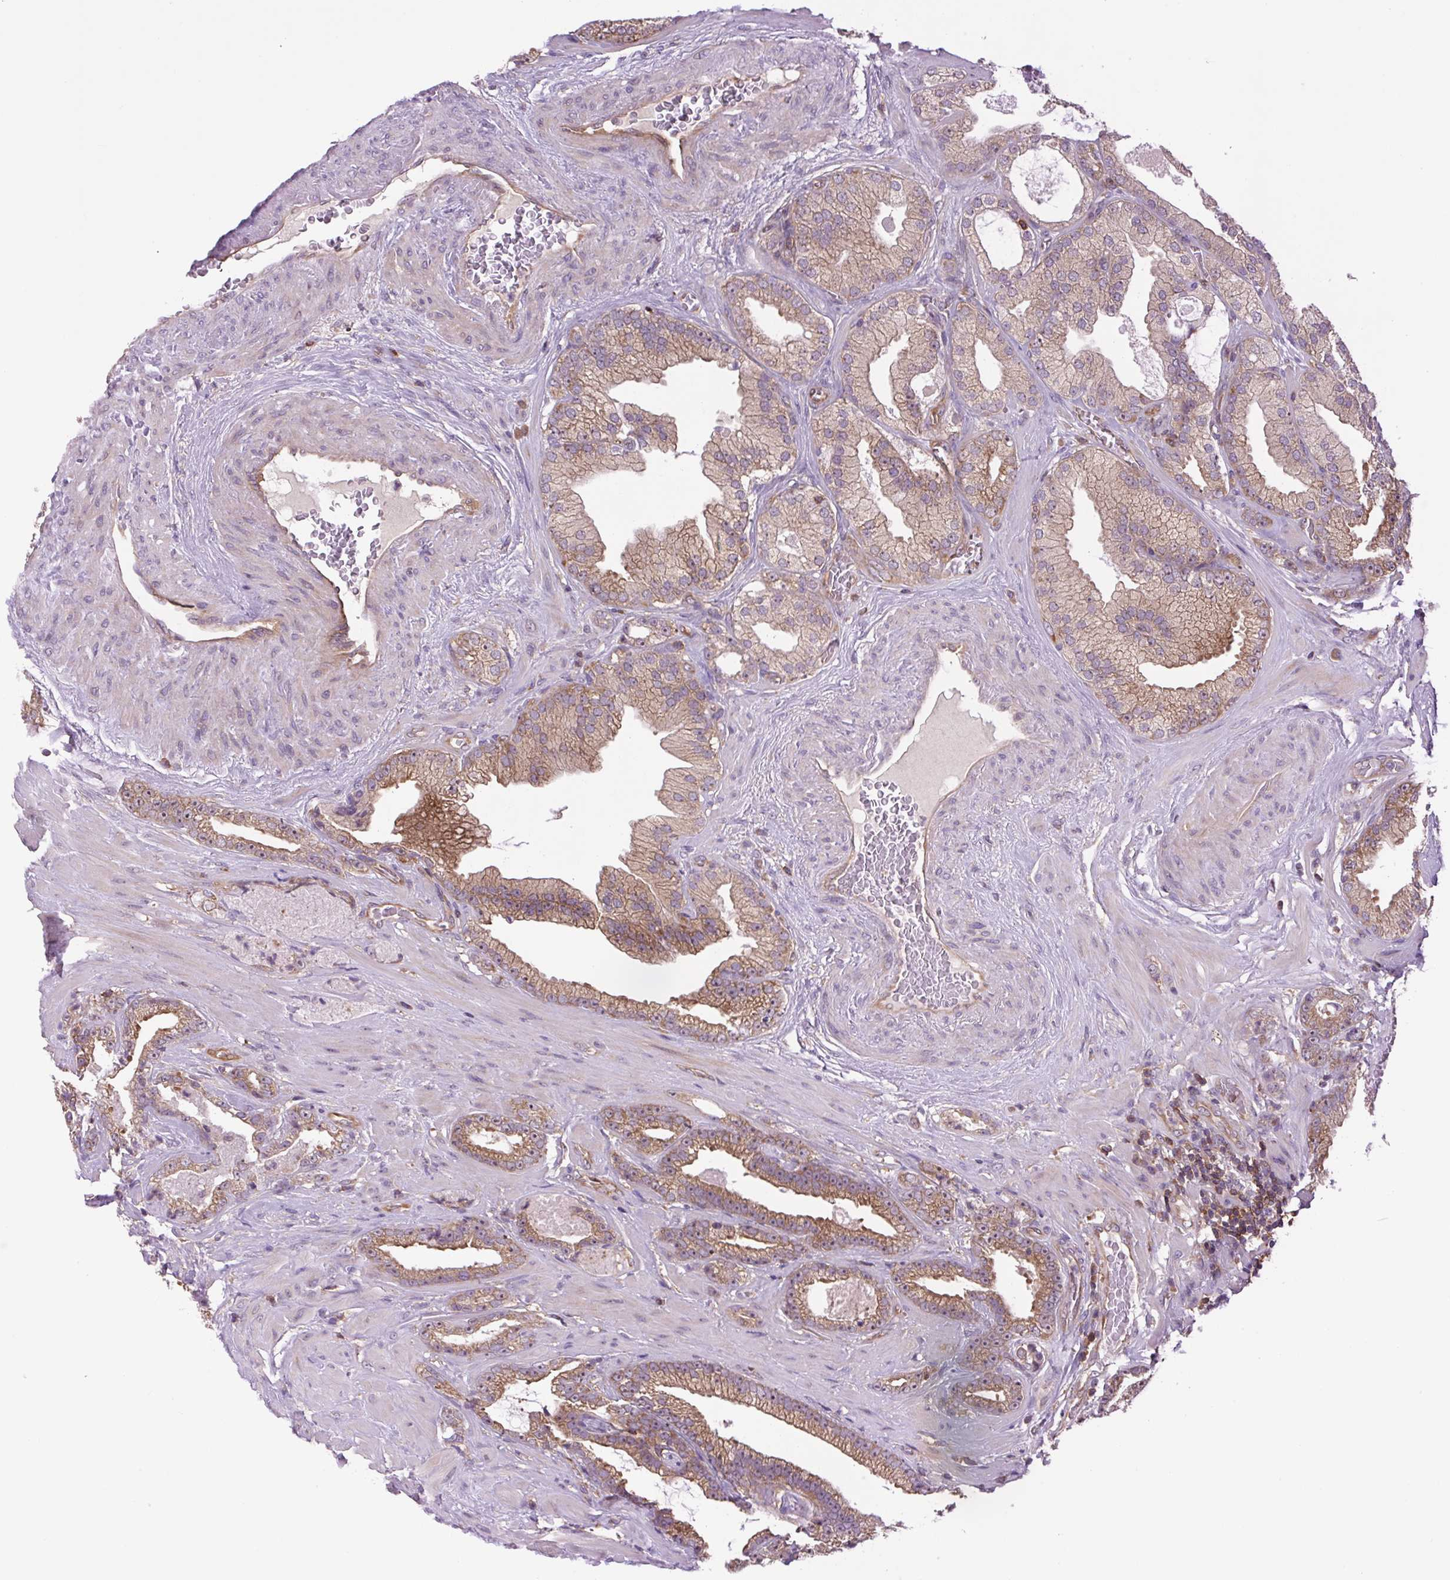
{"staining": {"intensity": "moderate", "quantity": ">75%", "location": "cytoplasmic/membranous"}, "tissue": "prostate cancer", "cell_type": "Tumor cells", "image_type": "cancer", "snomed": [{"axis": "morphology", "description": "Adenocarcinoma, High grade"}, {"axis": "topography", "description": "Prostate"}], "caption": "Immunohistochemistry (IHC) image of neoplastic tissue: human high-grade adenocarcinoma (prostate) stained using immunohistochemistry (IHC) exhibits medium levels of moderate protein expression localized specifically in the cytoplasmic/membranous of tumor cells, appearing as a cytoplasmic/membranous brown color.", "gene": "PLCG1", "patient": {"sex": "male", "age": 68}}